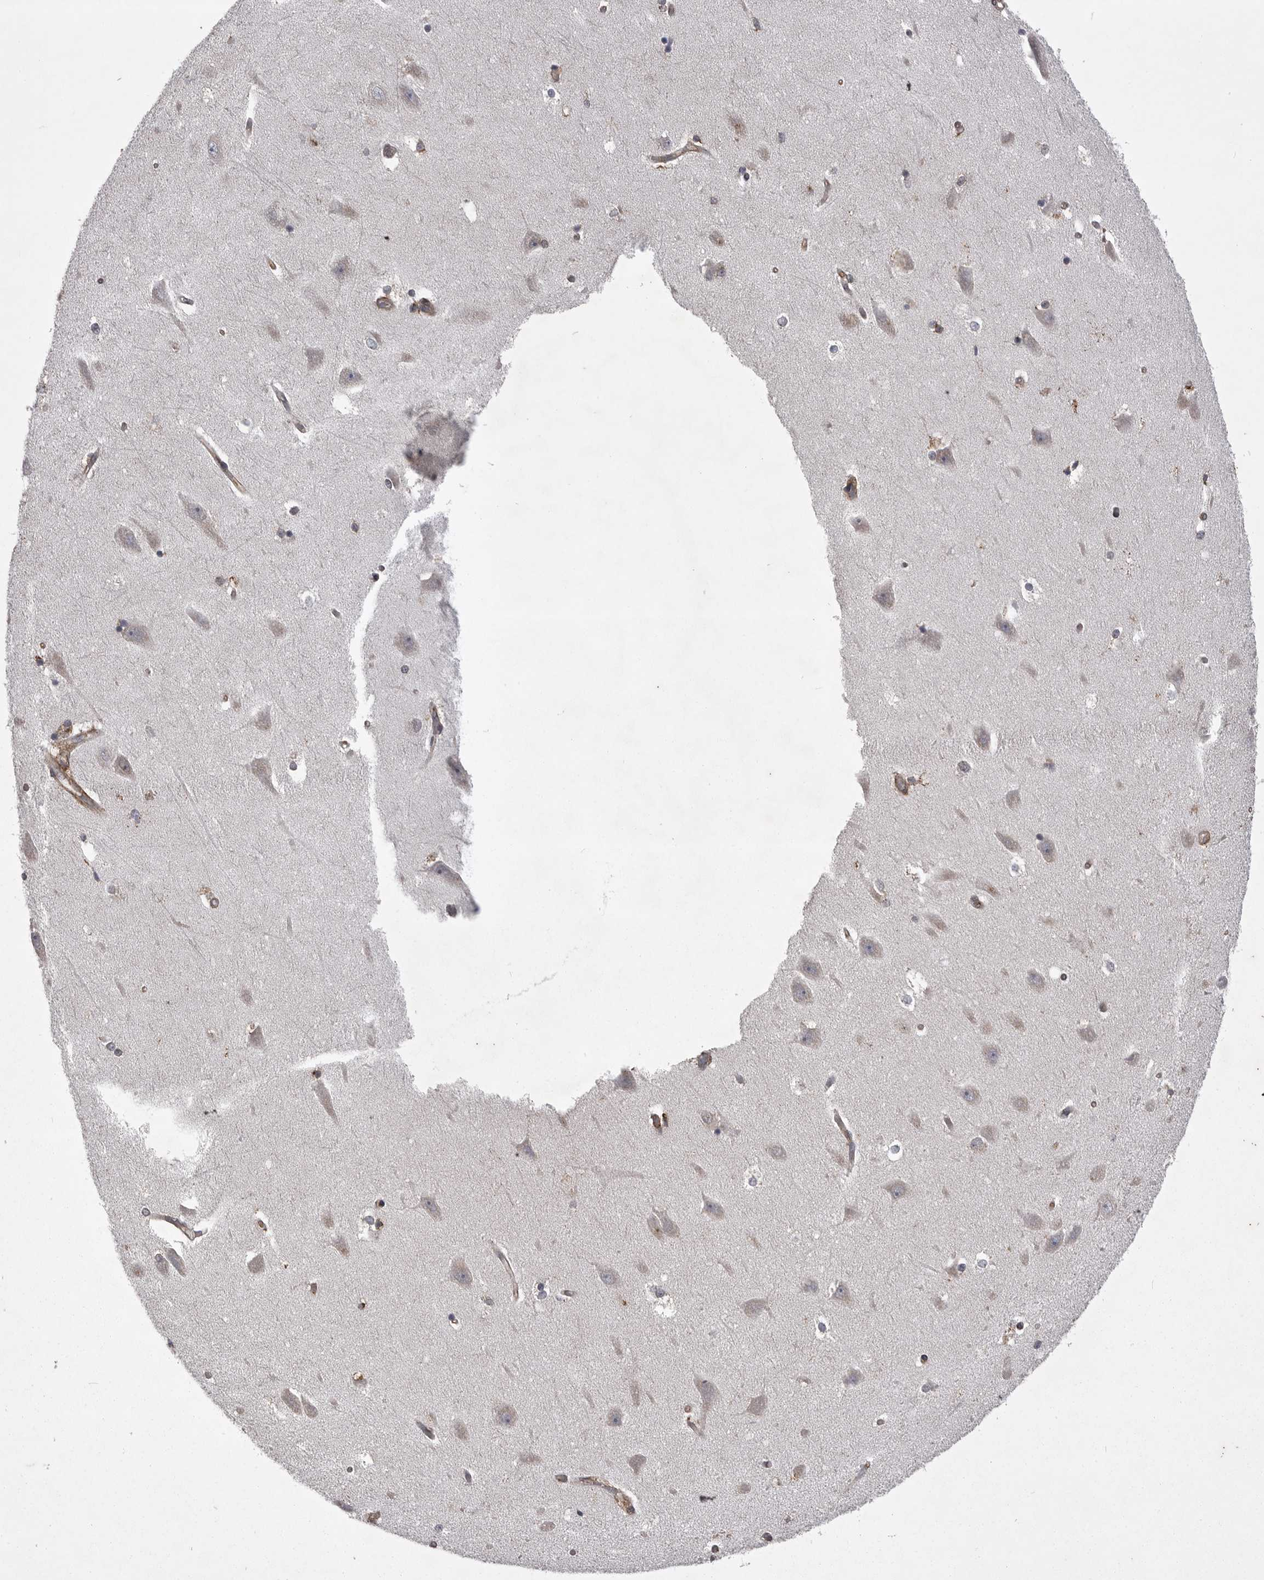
{"staining": {"intensity": "moderate", "quantity": "<25%", "location": "cytoplasmic/membranous"}, "tissue": "hippocampus", "cell_type": "Glial cells", "image_type": "normal", "snomed": [{"axis": "morphology", "description": "Normal tissue, NOS"}, {"axis": "topography", "description": "Hippocampus"}], "caption": "High-magnification brightfield microscopy of normal hippocampus stained with DAB (brown) and counterstained with hematoxylin (blue). glial cells exhibit moderate cytoplasmic/membranous positivity is seen in approximately<25% of cells.", "gene": "ABL1", "patient": {"sex": "male", "age": 45}}